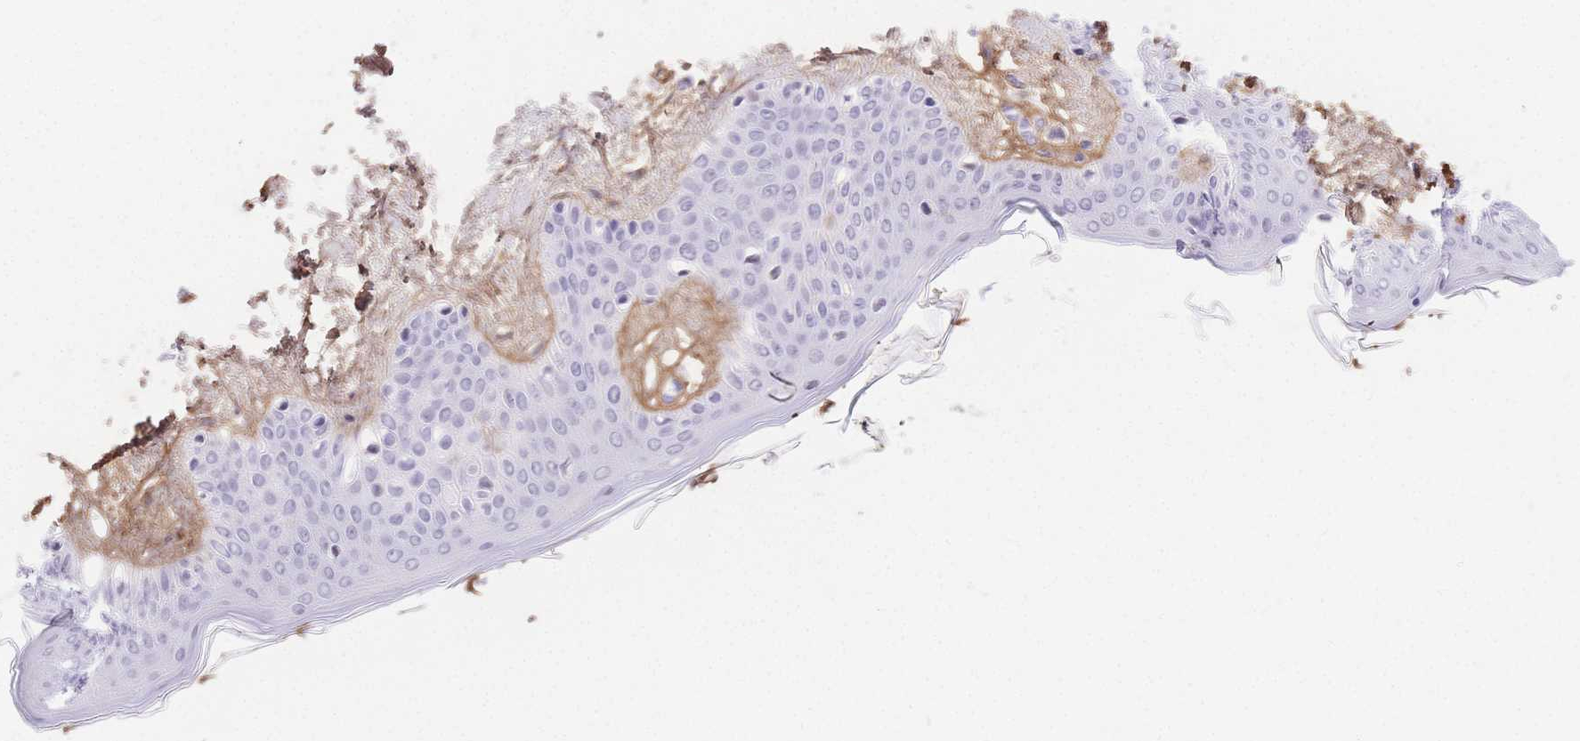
{"staining": {"intensity": "negative", "quantity": "none", "location": "none"}, "tissue": "skin", "cell_type": "Fibroblasts", "image_type": "normal", "snomed": [{"axis": "morphology", "description": "Normal tissue, NOS"}, {"axis": "topography", "description": "Skin"}], "caption": "Photomicrograph shows no protein positivity in fibroblasts of normal skin. The staining was performed using DAB (3,3'-diaminobenzidine) to visualize the protein expression in brown, while the nuclei were stained in blue with hematoxylin (Magnification: 20x).", "gene": "PDZD2", "patient": {"sex": "female", "age": 34}}